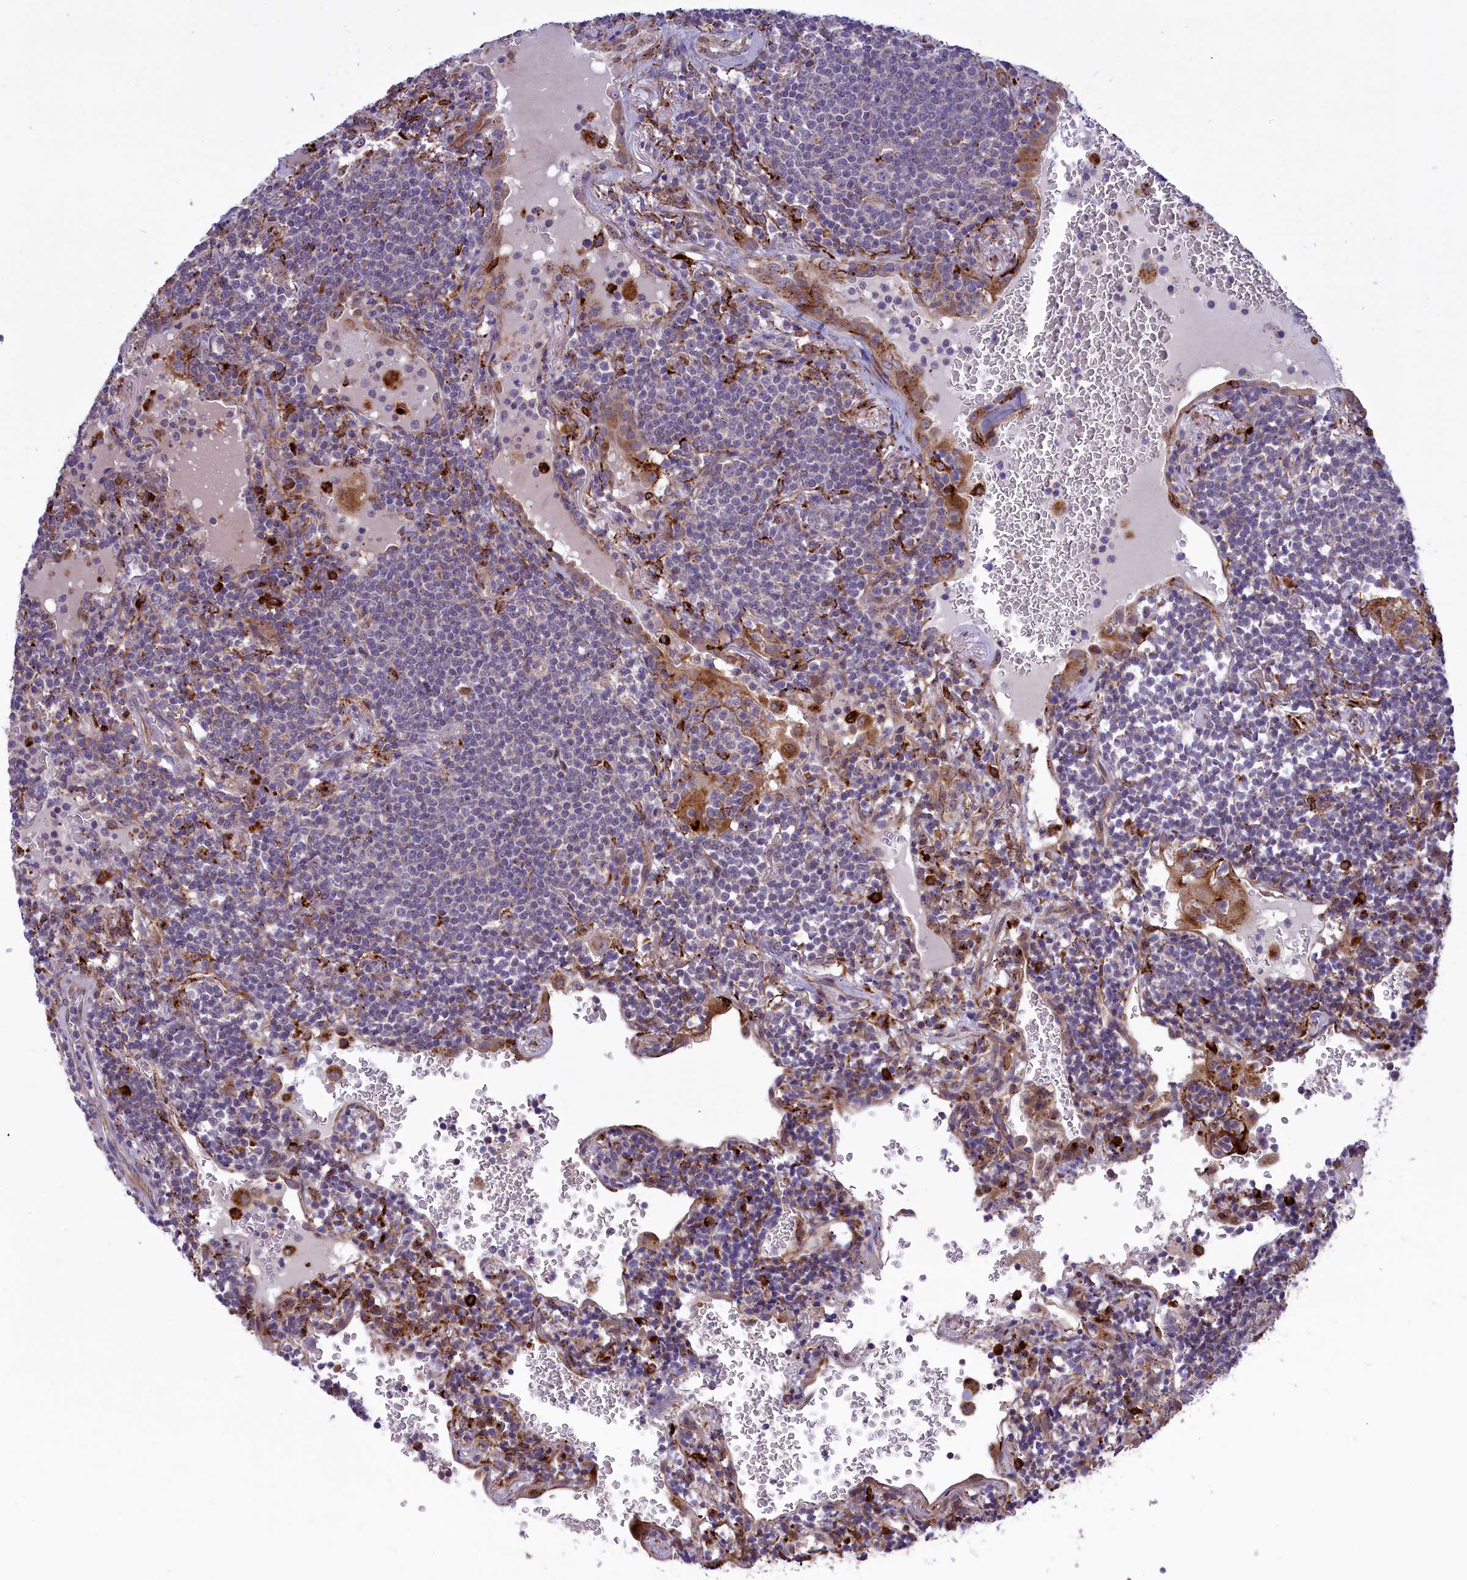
{"staining": {"intensity": "negative", "quantity": "none", "location": "none"}, "tissue": "lymphoma", "cell_type": "Tumor cells", "image_type": "cancer", "snomed": [{"axis": "morphology", "description": "Malignant lymphoma, non-Hodgkin's type, Low grade"}, {"axis": "topography", "description": "Lung"}], "caption": "The micrograph shows no significant staining in tumor cells of low-grade malignant lymphoma, non-Hodgkin's type.", "gene": "MAN2B1", "patient": {"sex": "female", "age": 71}}